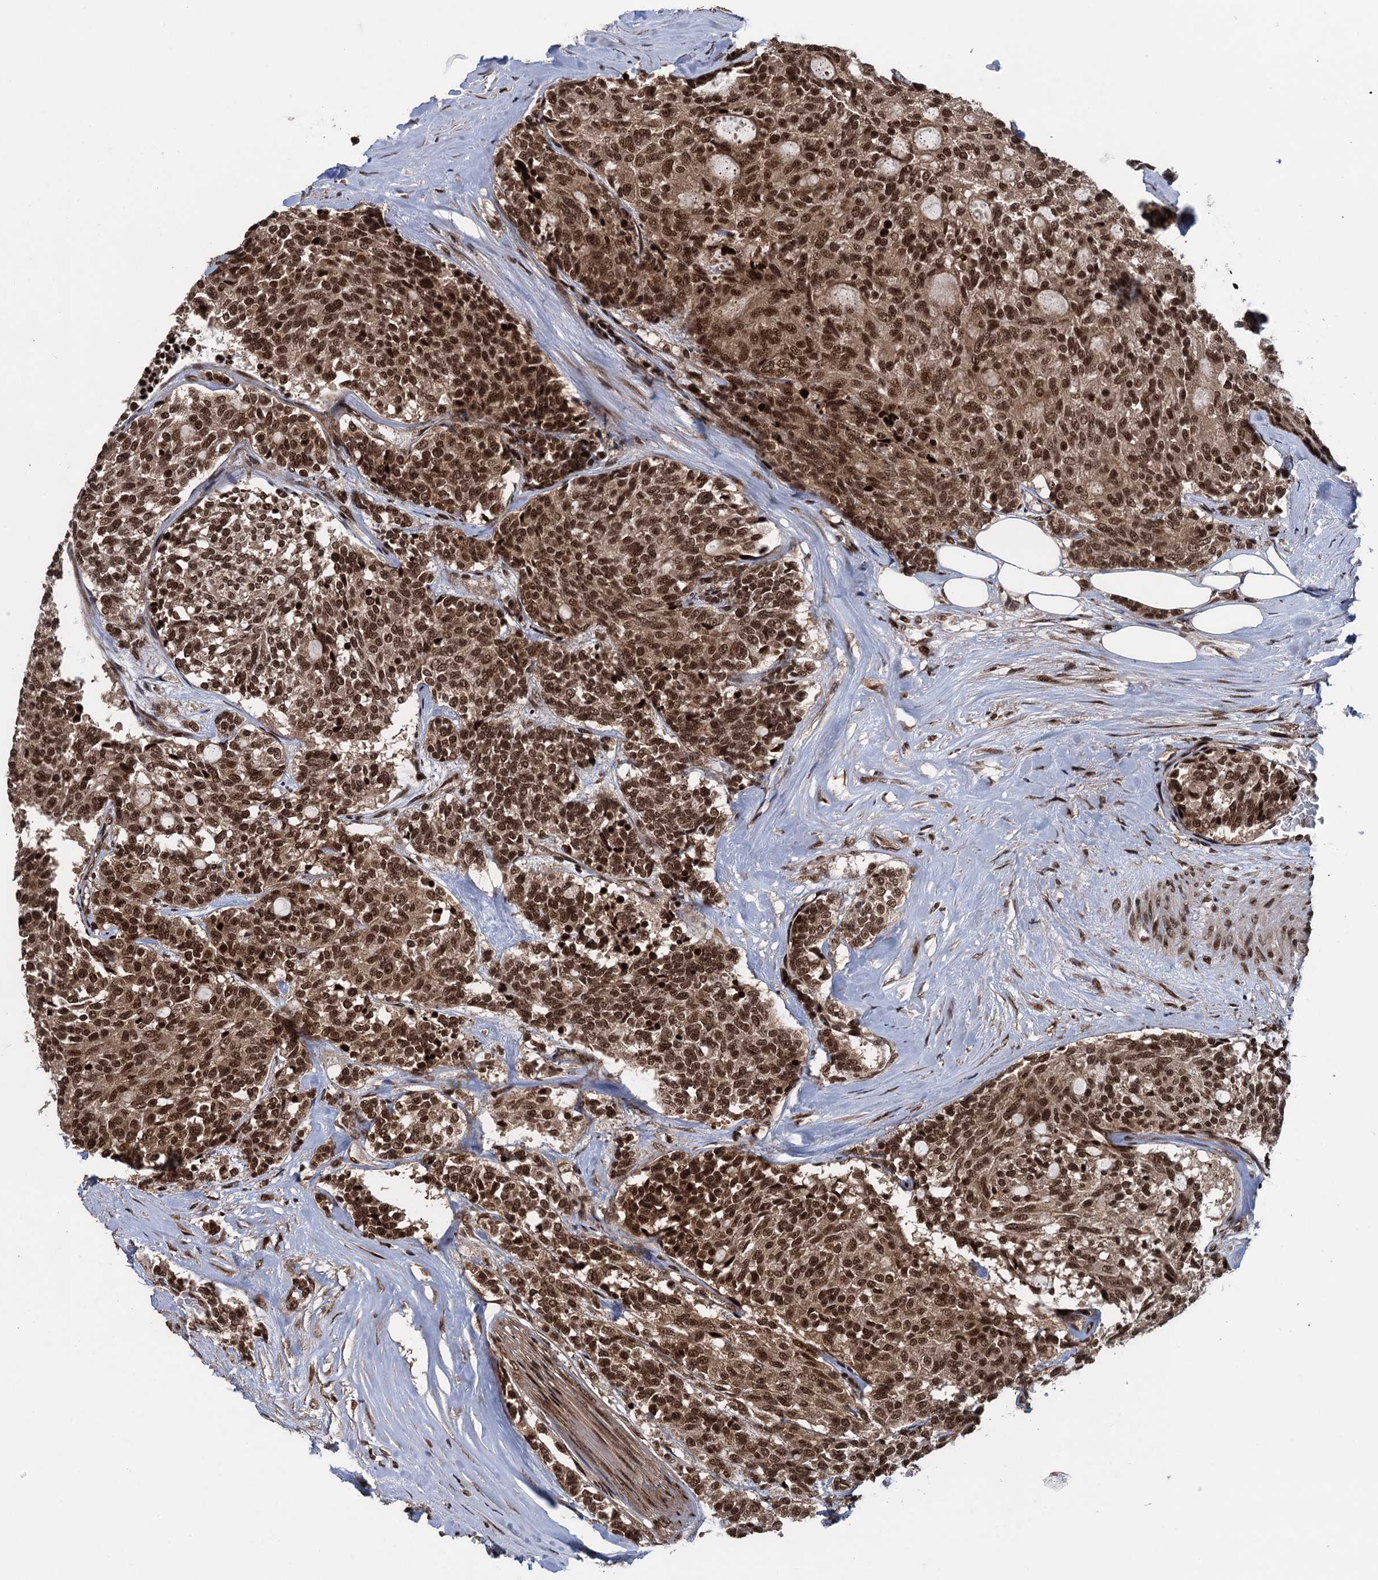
{"staining": {"intensity": "strong", "quantity": ">75%", "location": "nuclear"}, "tissue": "carcinoid", "cell_type": "Tumor cells", "image_type": "cancer", "snomed": [{"axis": "morphology", "description": "Carcinoid, malignant, NOS"}, {"axis": "topography", "description": "Pancreas"}], "caption": "IHC histopathology image of neoplastic tissue: human carcinoid (malignant) stained using immunohistochemistry shows high levels of strong protein expression localized specifically in the nuclear of tumor cells, appearing as a nuclear brown color.", "gene": "ZNF169", "patient": {"sex": "female", "age": 54}}